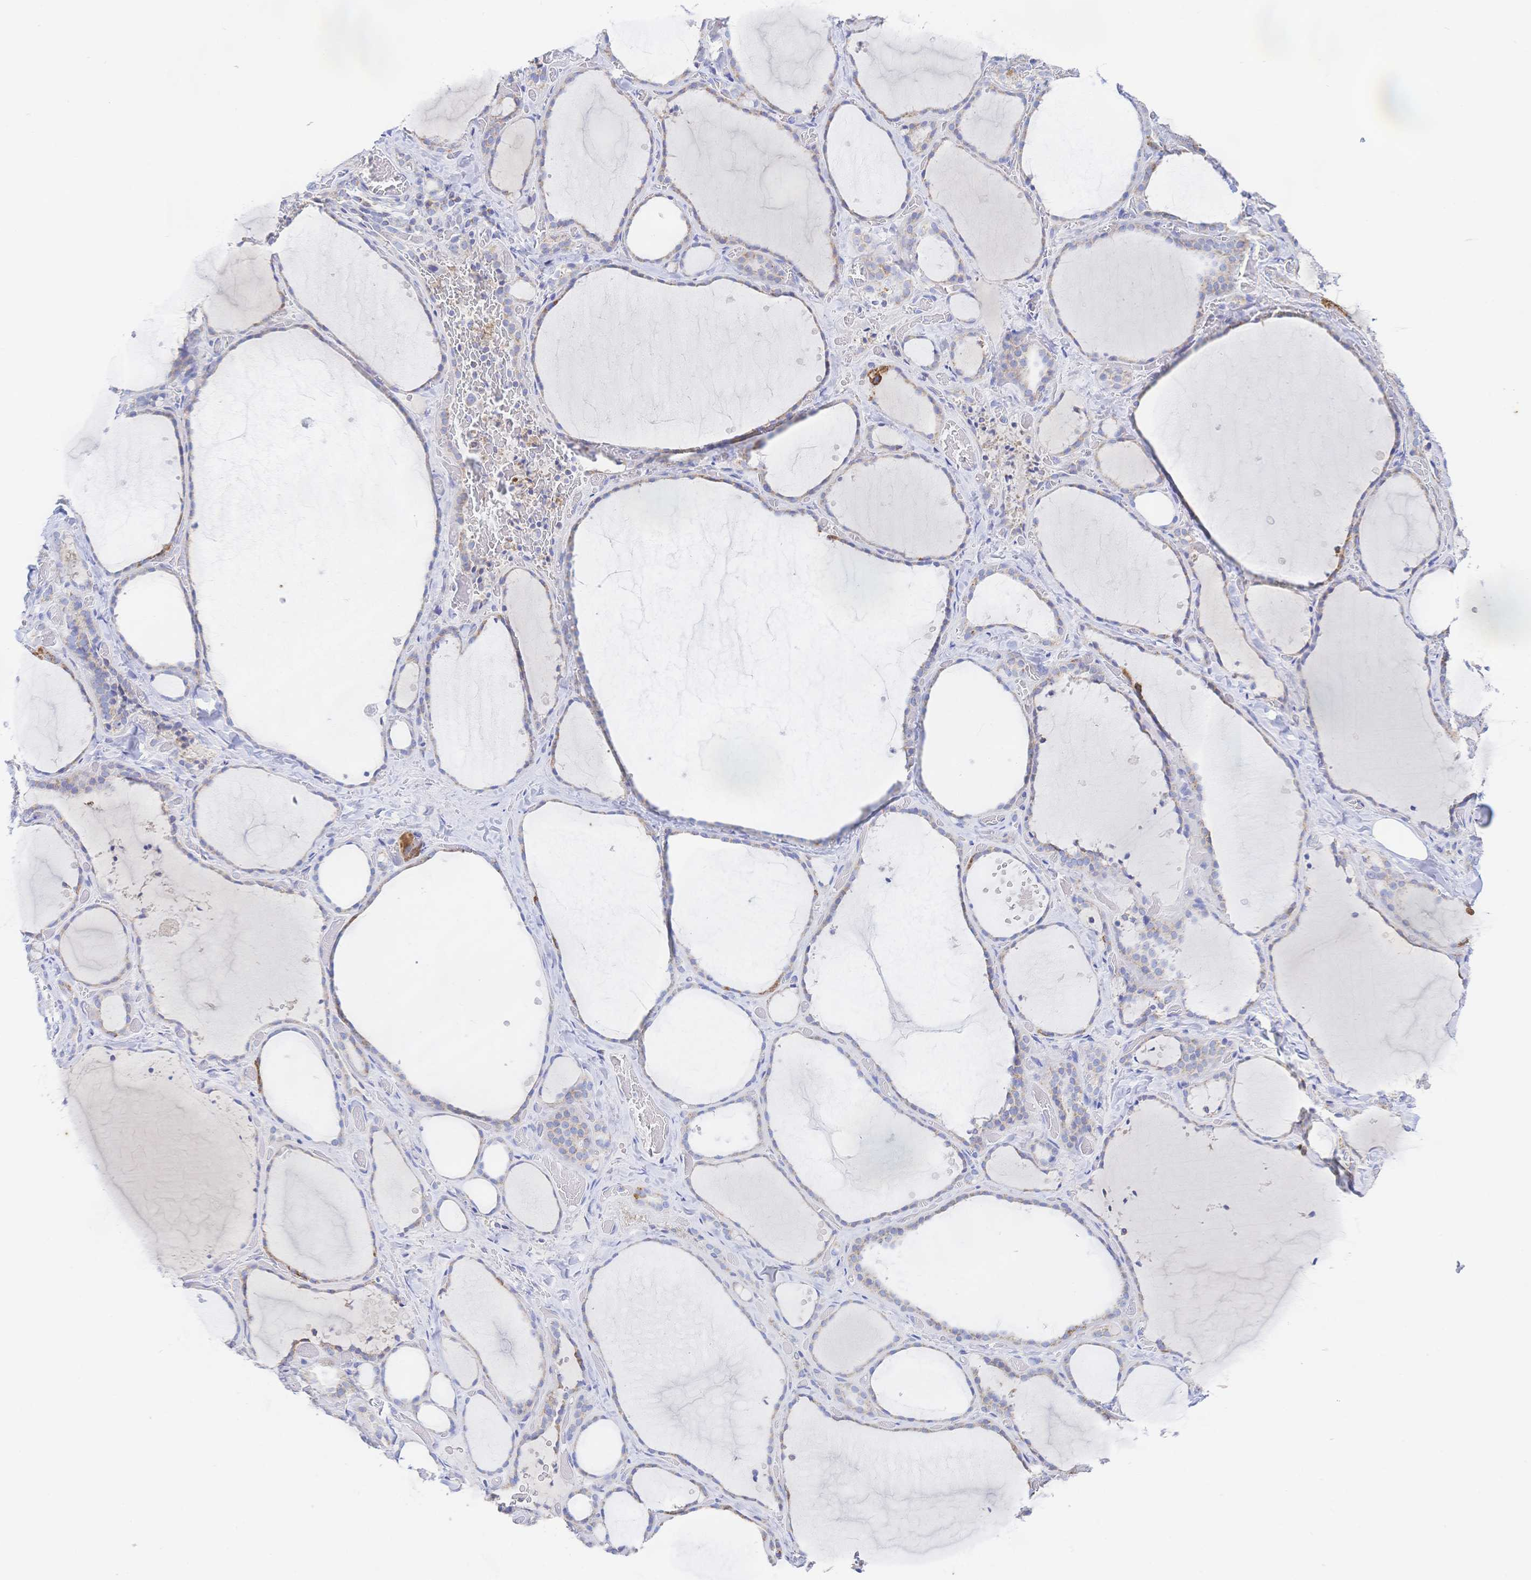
{"staining": {"intensity": "negative", "quantity": "none", "location": "none"}, "tissue": "thyroid gland", "cell_type": "Glandular cells", "image_type": "normal", "snomed": [{"axis": "morphology", "description": "Normal tissue, NOS"}, {"axis": "topography", "description": "Thyroid gland"}], "caption": "Thyroid gland stained for a protein using immunohistochemistry shows no expression glandular cells.", "gene": "SYNGR4", "patient": {"sex": "female", "age": 36}}